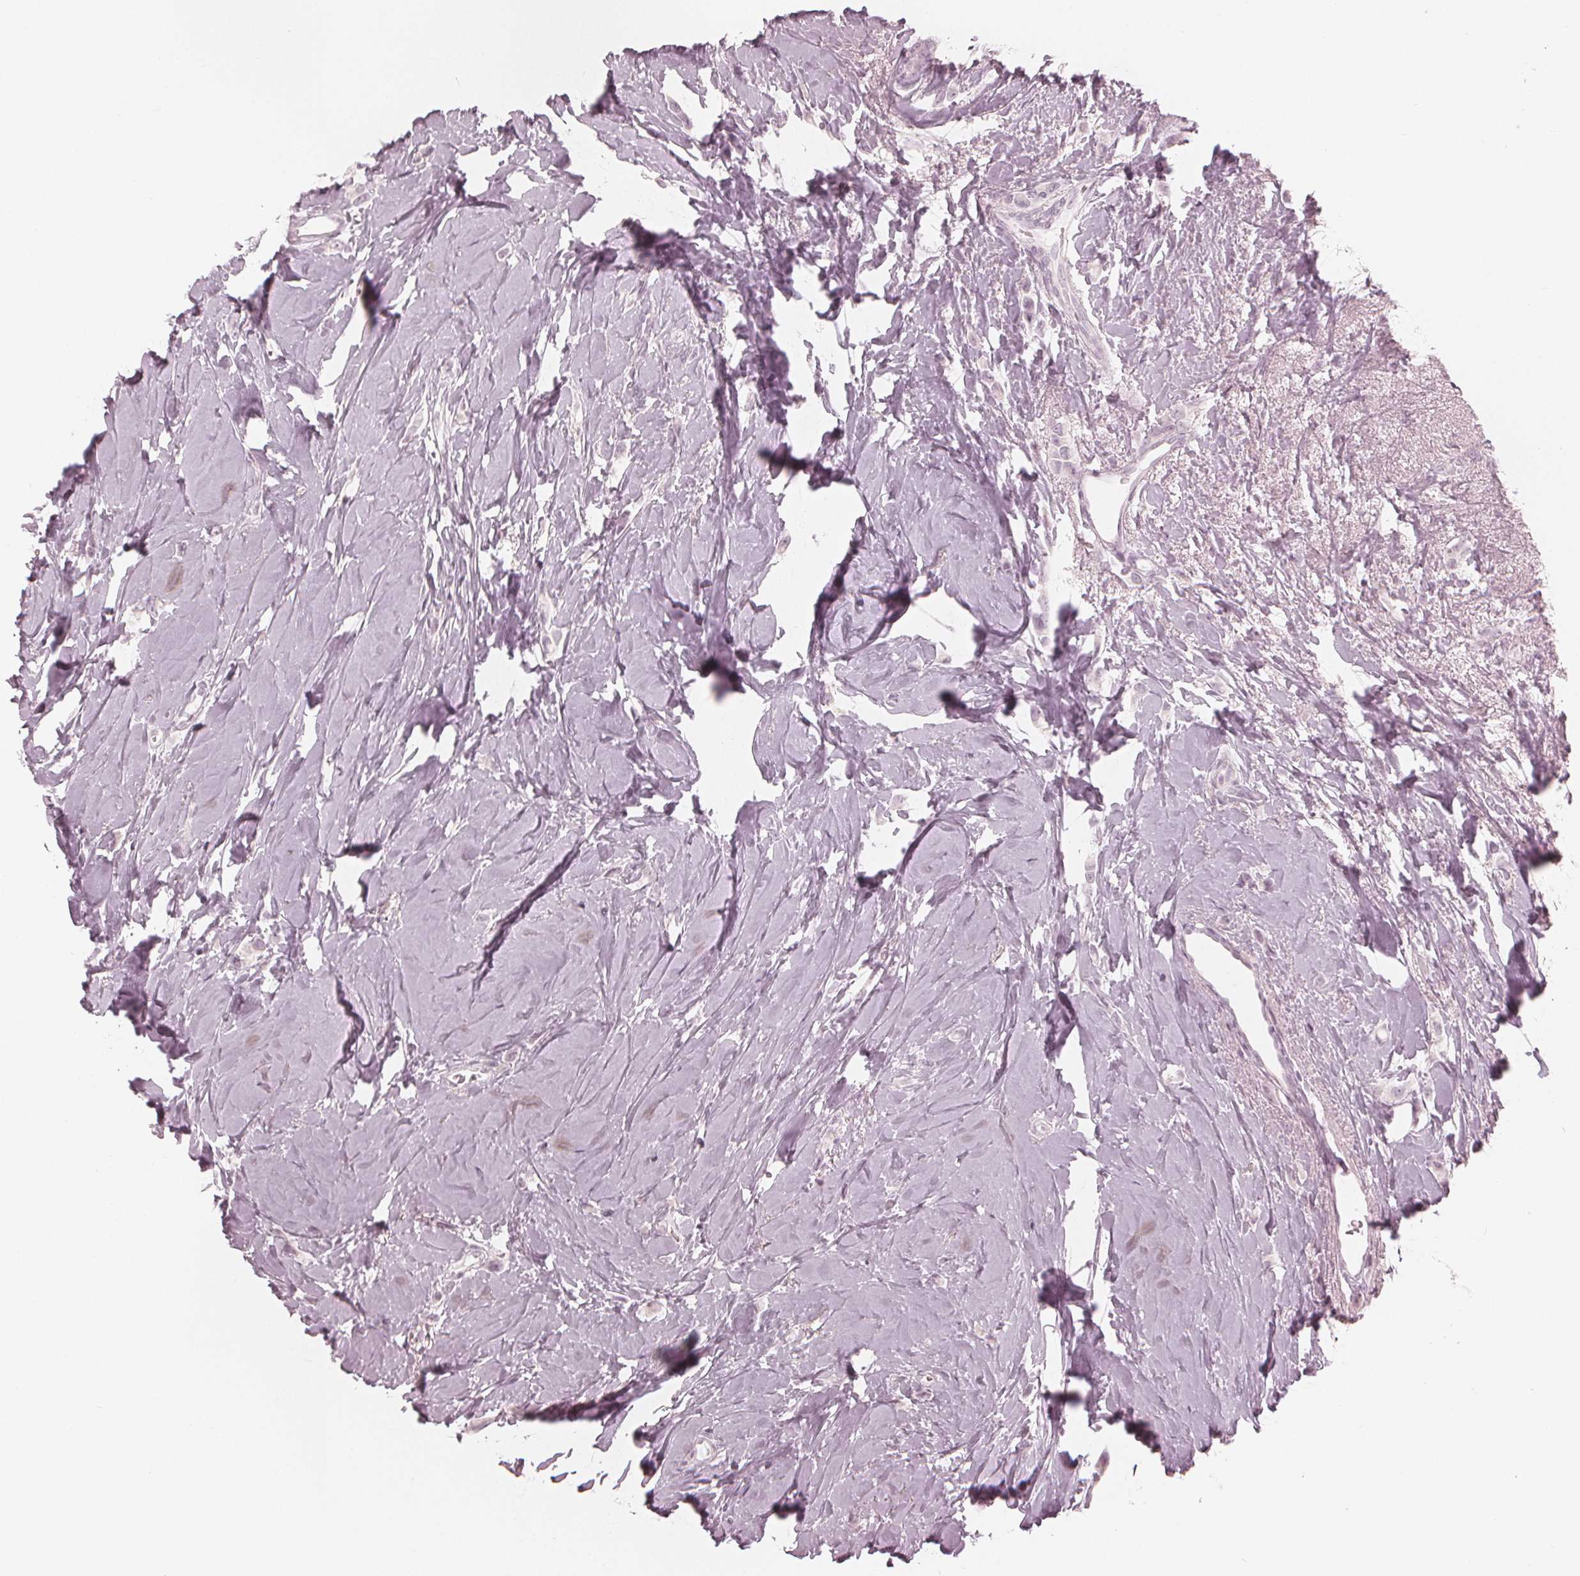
{"staining": {"intensity": "negative", "quantity": "none", "location": "none"}, "tissue": "breast cancer", "cell_type": "Tumor cells", "image_type": "cancer", "snomed": [{"axis": "morphology", "description": "Lobular carcinoma"}, {"axis": "topography", "description": "Breast"}], "caption": "Tumor cells are negative for protein expression in human breast cancer (lobular carcinoma).", "gene": "PAEP", "patient": {"sex": "female", "age": 66}}